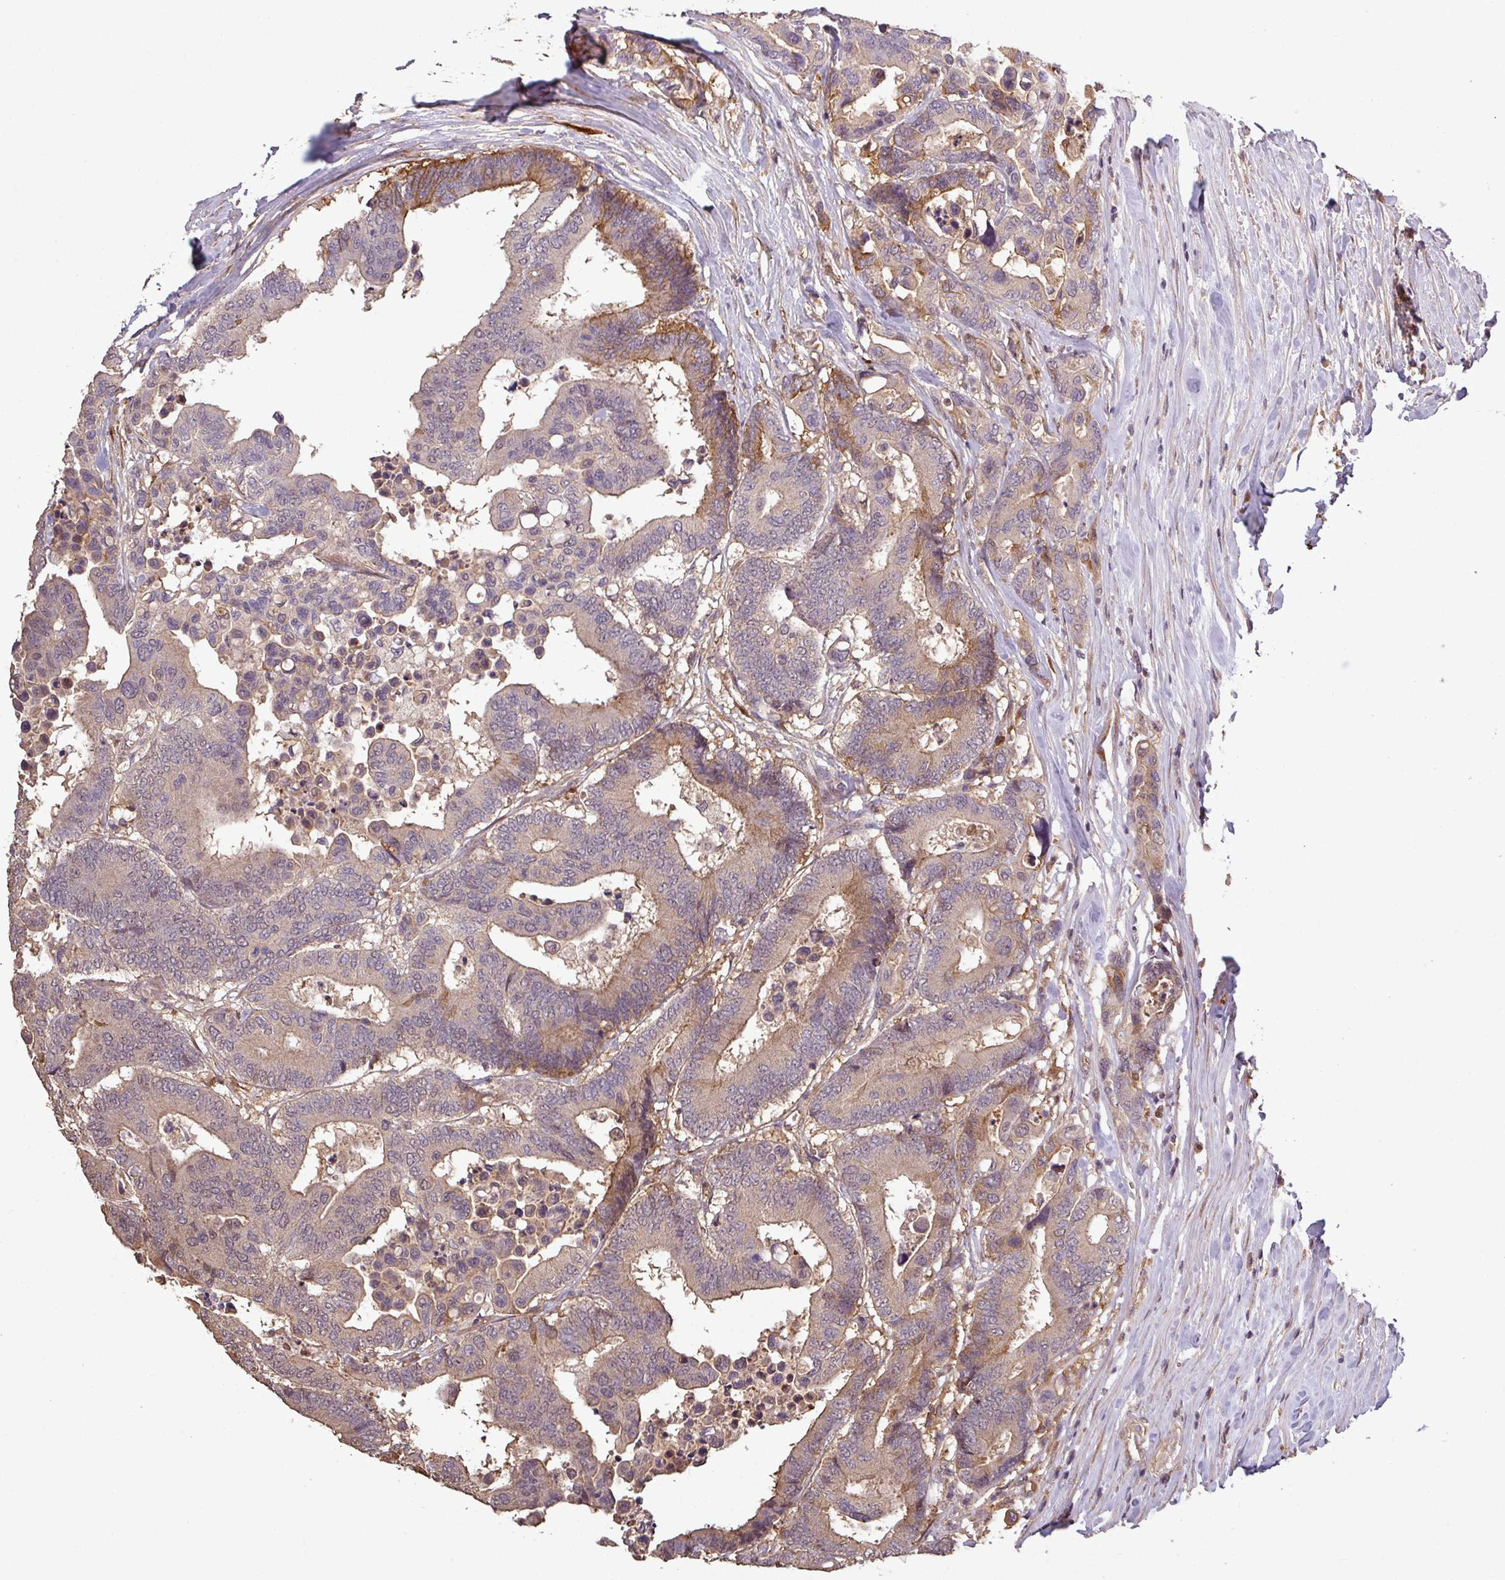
{"staining": {"intensity": "moderate", "quantity": "25%-75%", "location": "cytoplasmic/membranous"}, "tissue": "colorectal cancer", "cell_type": "Tumor cells", "image_type": "cancer", "snomed": [{"axis": "morphology", "description": "Normal tissue, NOS"}, {"axis": "morphology", "description": "Adenocarcinoma, NOS"}, {"axis": "topography", "description": "Colon"}], "caption": "Colorectal adenocarcinoma stained with immunohistochemistry (IHC) displays moderate cytoplasmic/membranous expression in approximately 25%-75% of tumor cells.", "gene": "ISLR", "patient": {"sex": "male", "age": 82}}